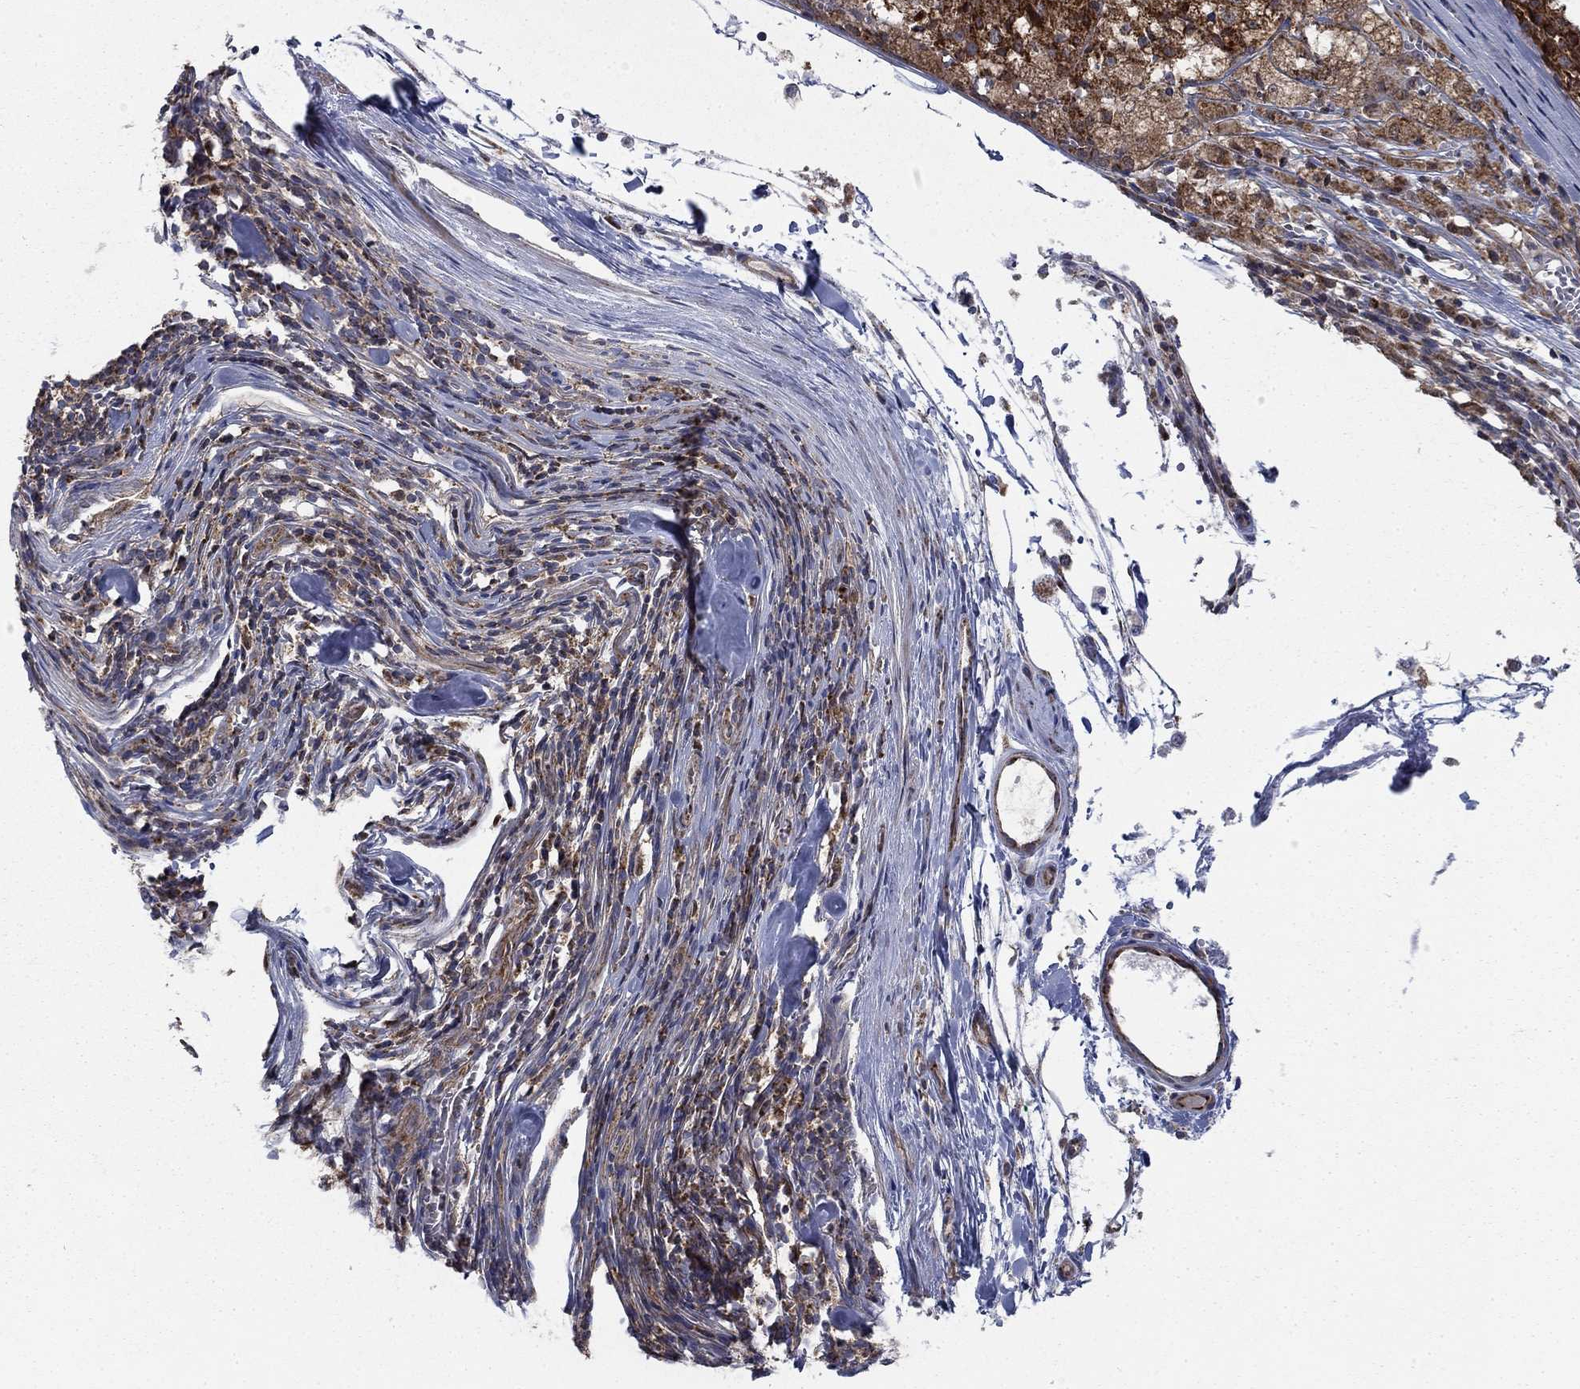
{"staining": {"intensity": "moderate", "quantity": ">75%", "location": "cytoplasmic/membranous"}, "tissue": "melanoma", "cell_type": "Tumor cells", "image_type": "cancer", "snomed": [{"axis": "morphology", "description": "Malignant melanoma, Metastatic site"}, {"axis": "topography", "description": "Lymph node"}], "caption": "Malignant melanoma (metastatic site) was stained to show a protein in brown. There is medium levels of moderate cytoplasmic/membranous positivity in about >75% of tumor cells.", "gene": "NME7", "patient": {"sex": "female", "age": 64}}